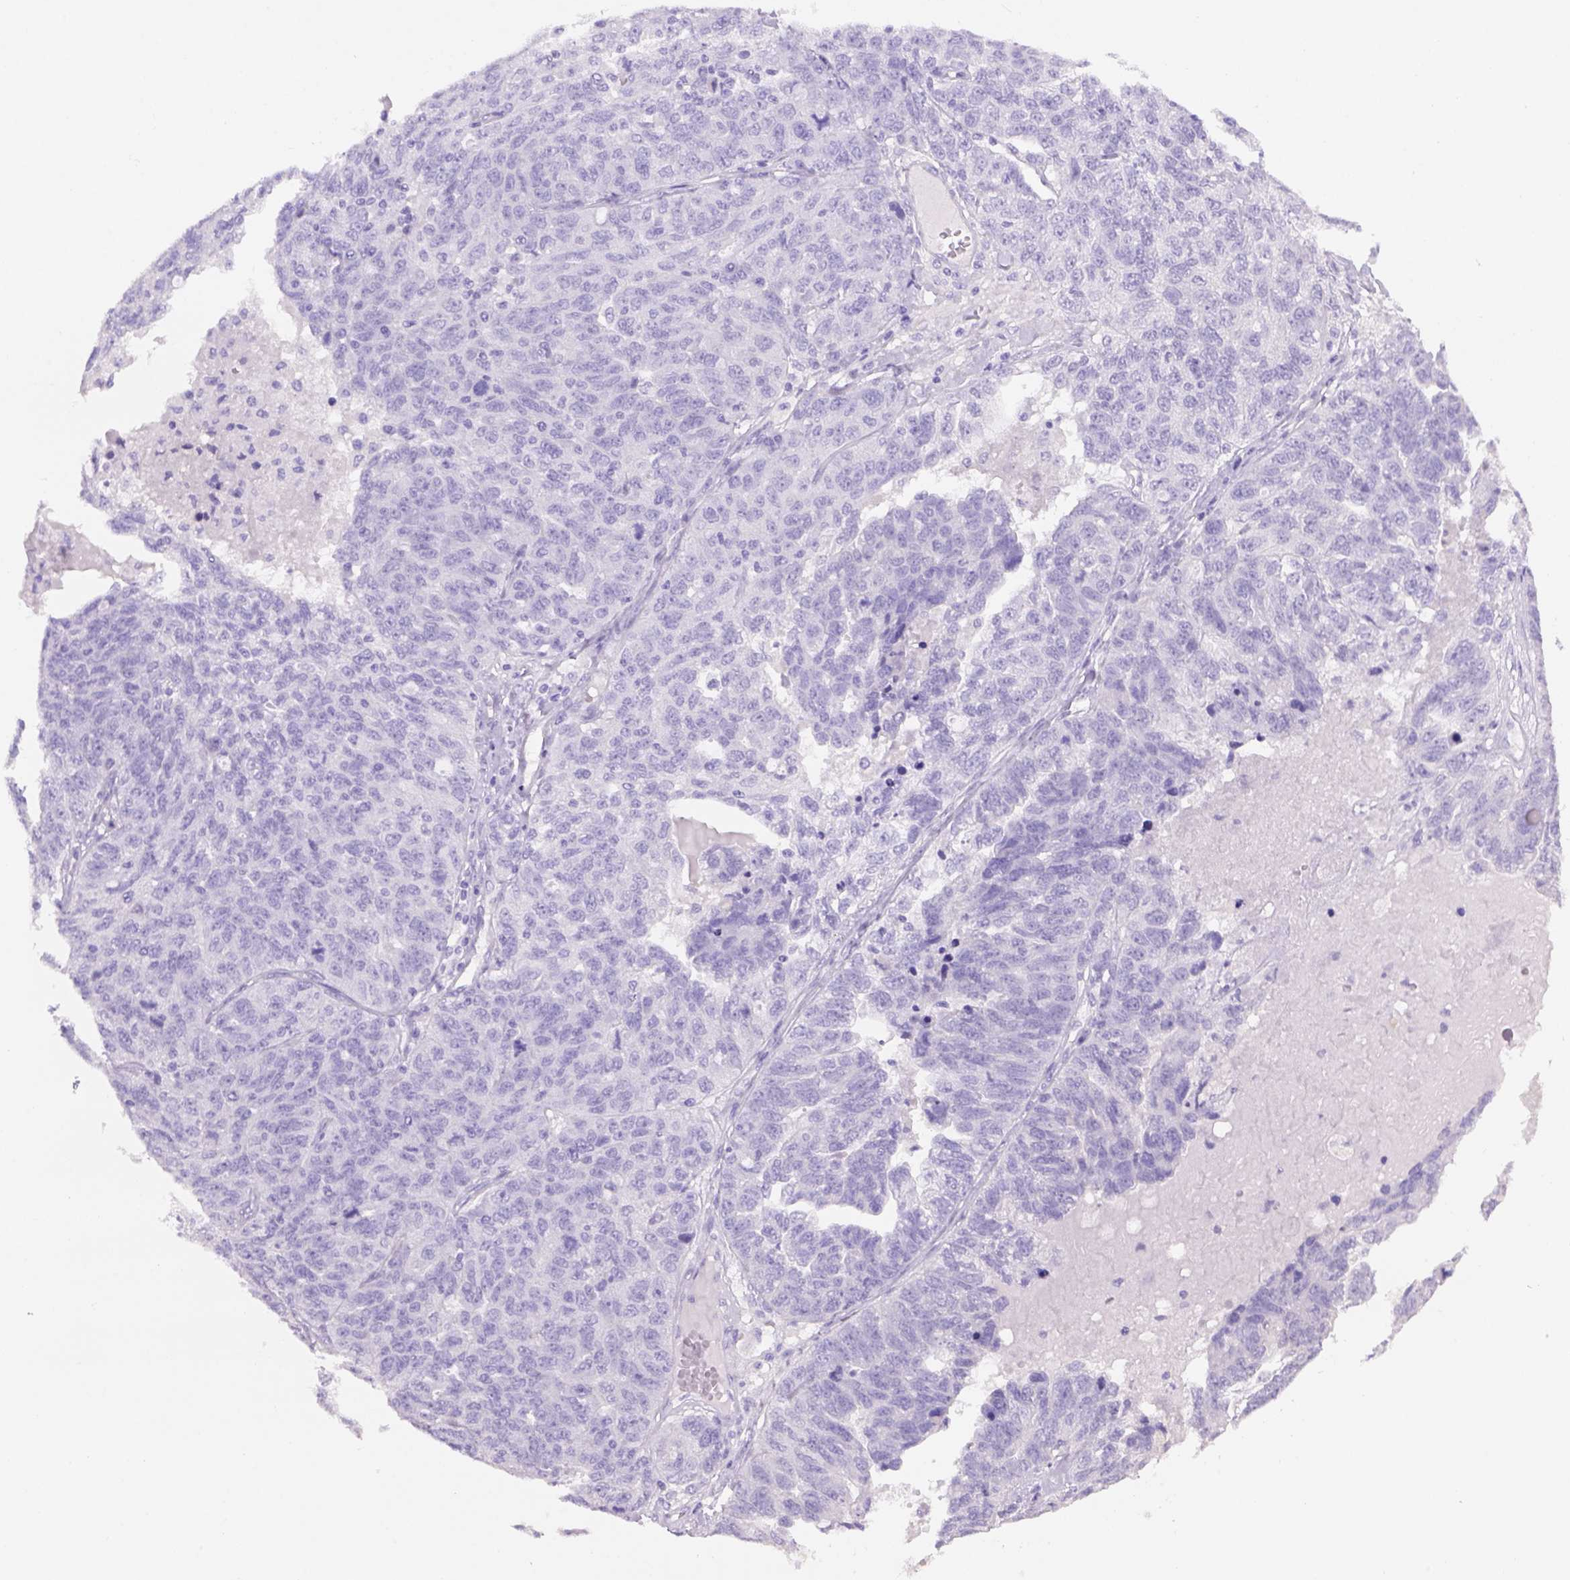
{"staining": {"intensity": "negative", "quantity": "none", "location": "none"}, "tissue": "ovarian cancer", "cell_type": "Tumor cells", "image_type": "cancer", "snomed": [{"axis": "morphology", "description": "Cystadenocarcinoma, serous, NOS"}, {"axis": "topography", "description": "Ovary"}], "caption": "There is no significant positivity in tumor cells of serous cystadenocarcinoma (ovarian).", "gene": "TENM4", "patient": {"sex": "female", "age": 71}}